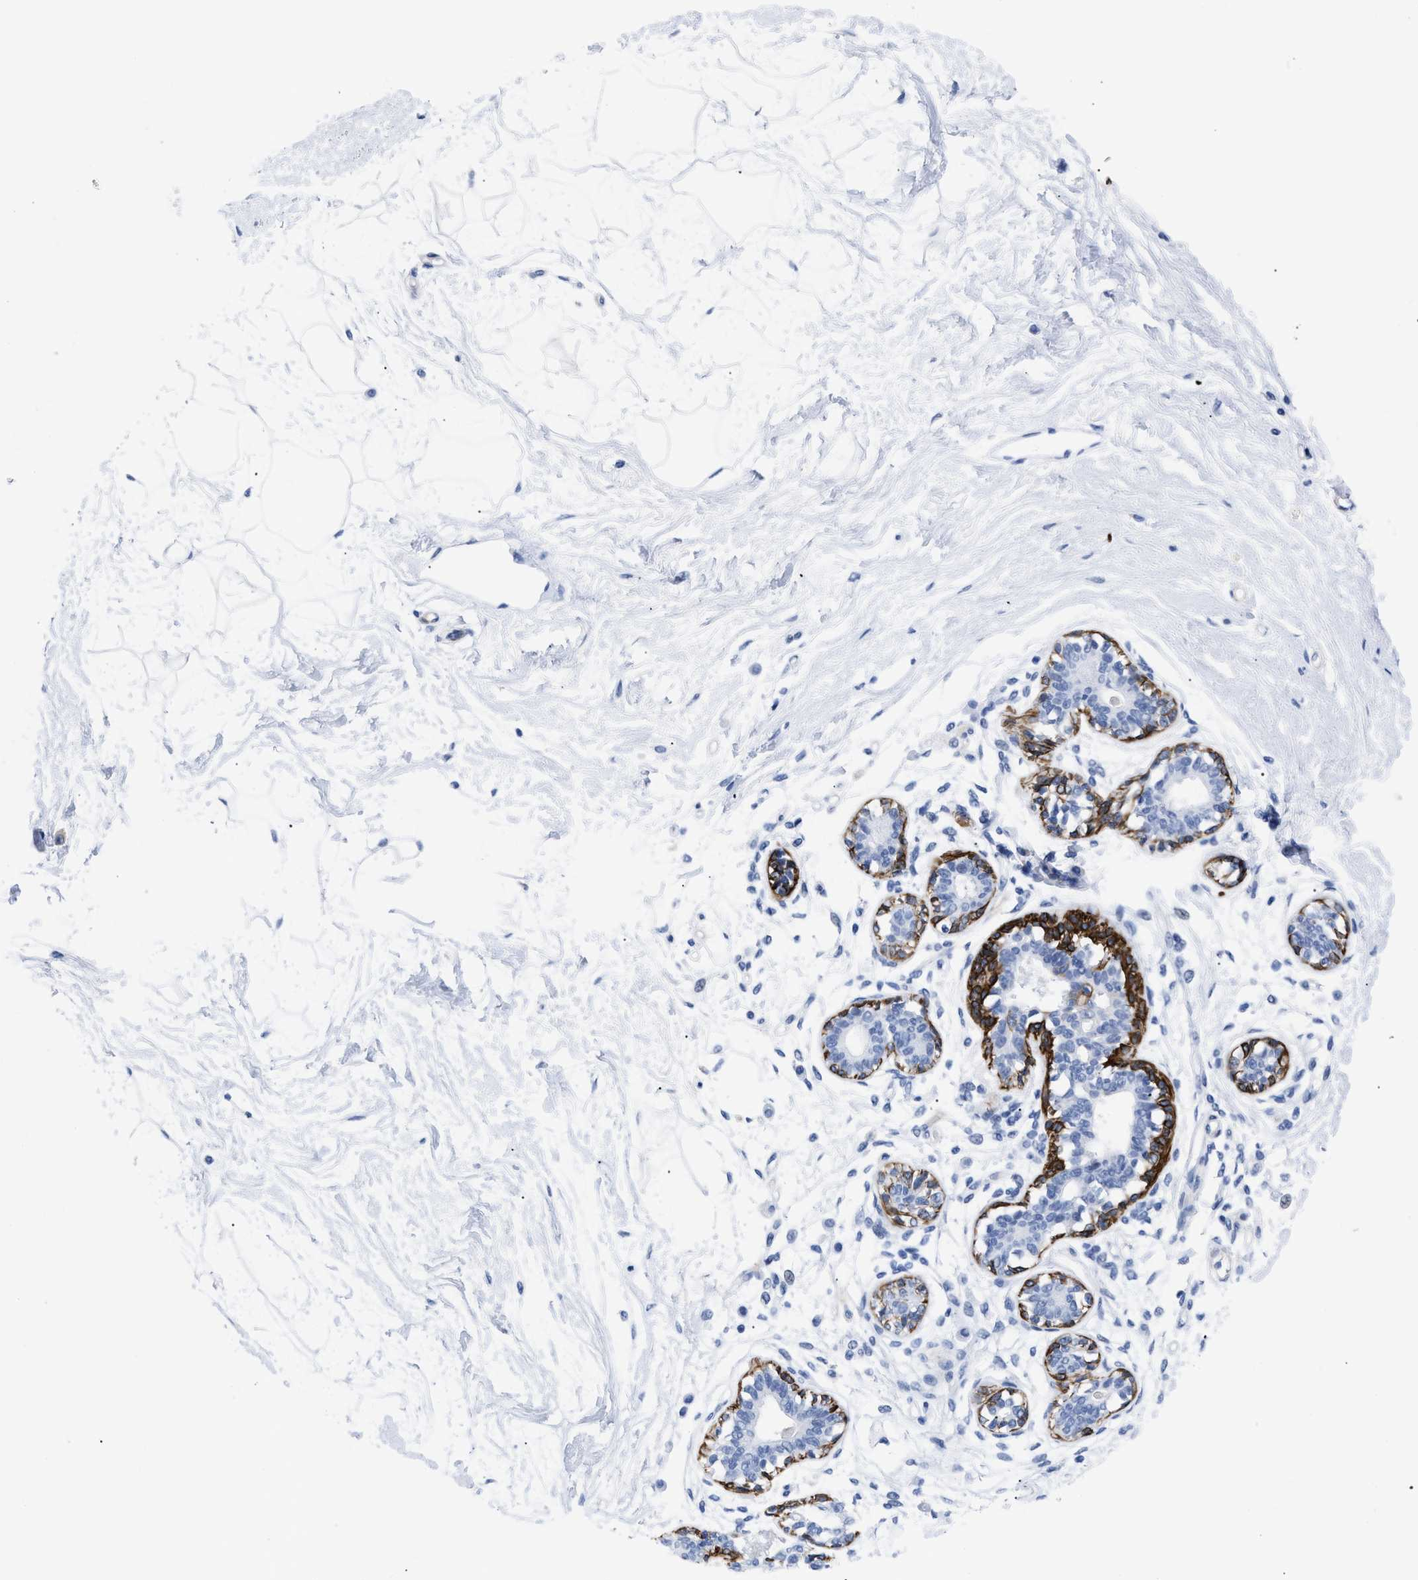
{"staining": {"intensity": "negative", "quantity": "none", "location": "none"}, "tissue": "breast", "cell_type": "Adipocytes", "image_type": "normal", "snomed": [{"axis": "morphology", "description": "Normal tissue, NOS"}, {"axis": "topography", "description": "Breast"}], "caption": "Immunohistochemistry (IHC) of normal human breast demonstrates no expression in adipocytes.", "gene": "DUSP26", "patient": {"sex": "female", "age": 45}}